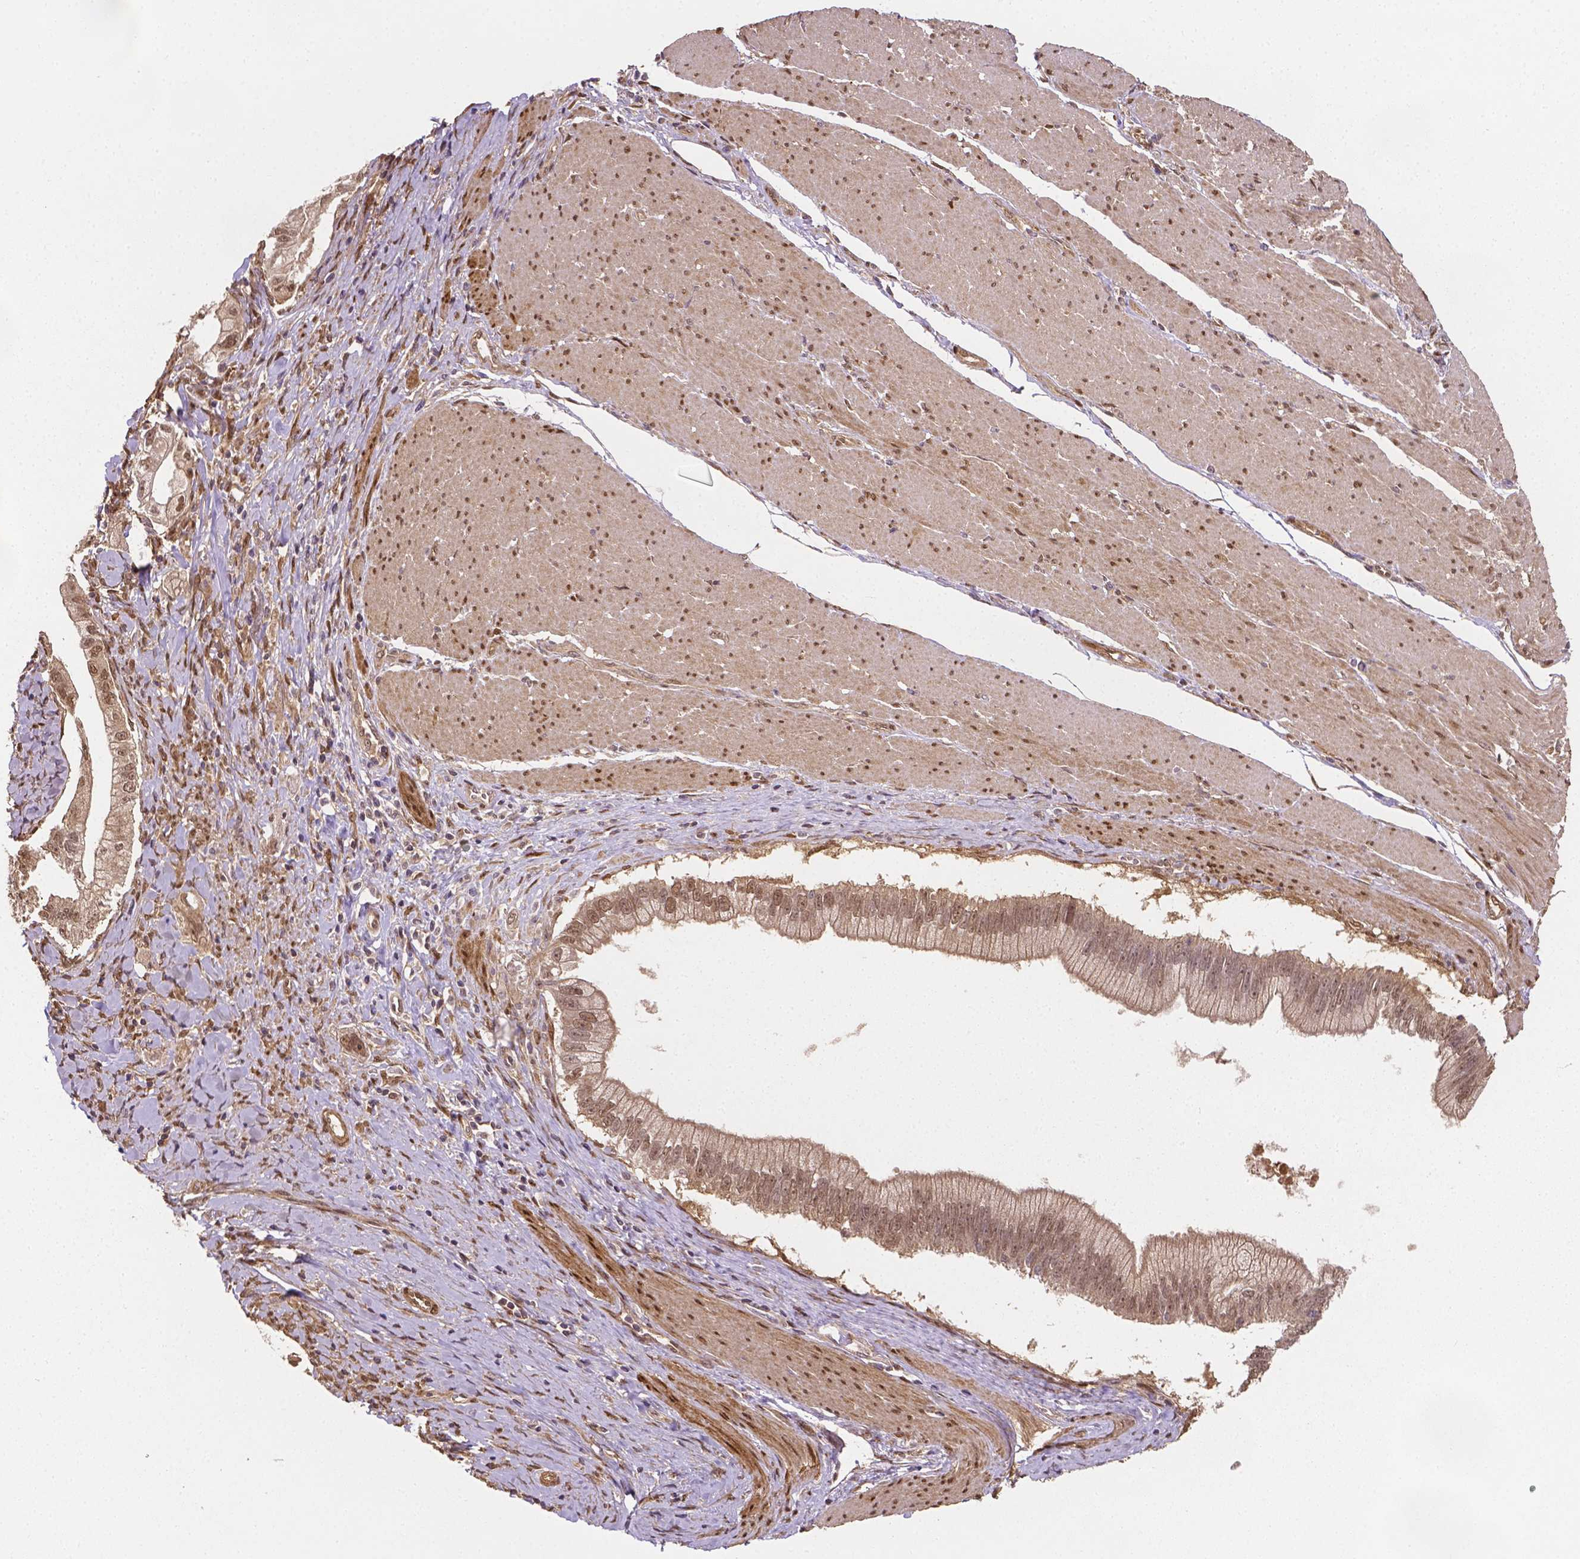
{"staining": {"intensity": "weak", "quantity": ">75%", "location": "nuclear"}, "tissue": "pancreatic cancer", "cell_type": "Tumor cells", "image_type": "cancer", "snomed": [{"axis": "morphology", "description": "Adenocarcinoma, NOS"}, {"axis": "topography", "description": "Pancreas"}], "caption": "An image of adenocarcinoma (pancreatic) stained for a protein reveals weak nuclear brown staining in tumor cells.", "gene": "YAP1", "patient": {"sex": "male", "age": 70}}